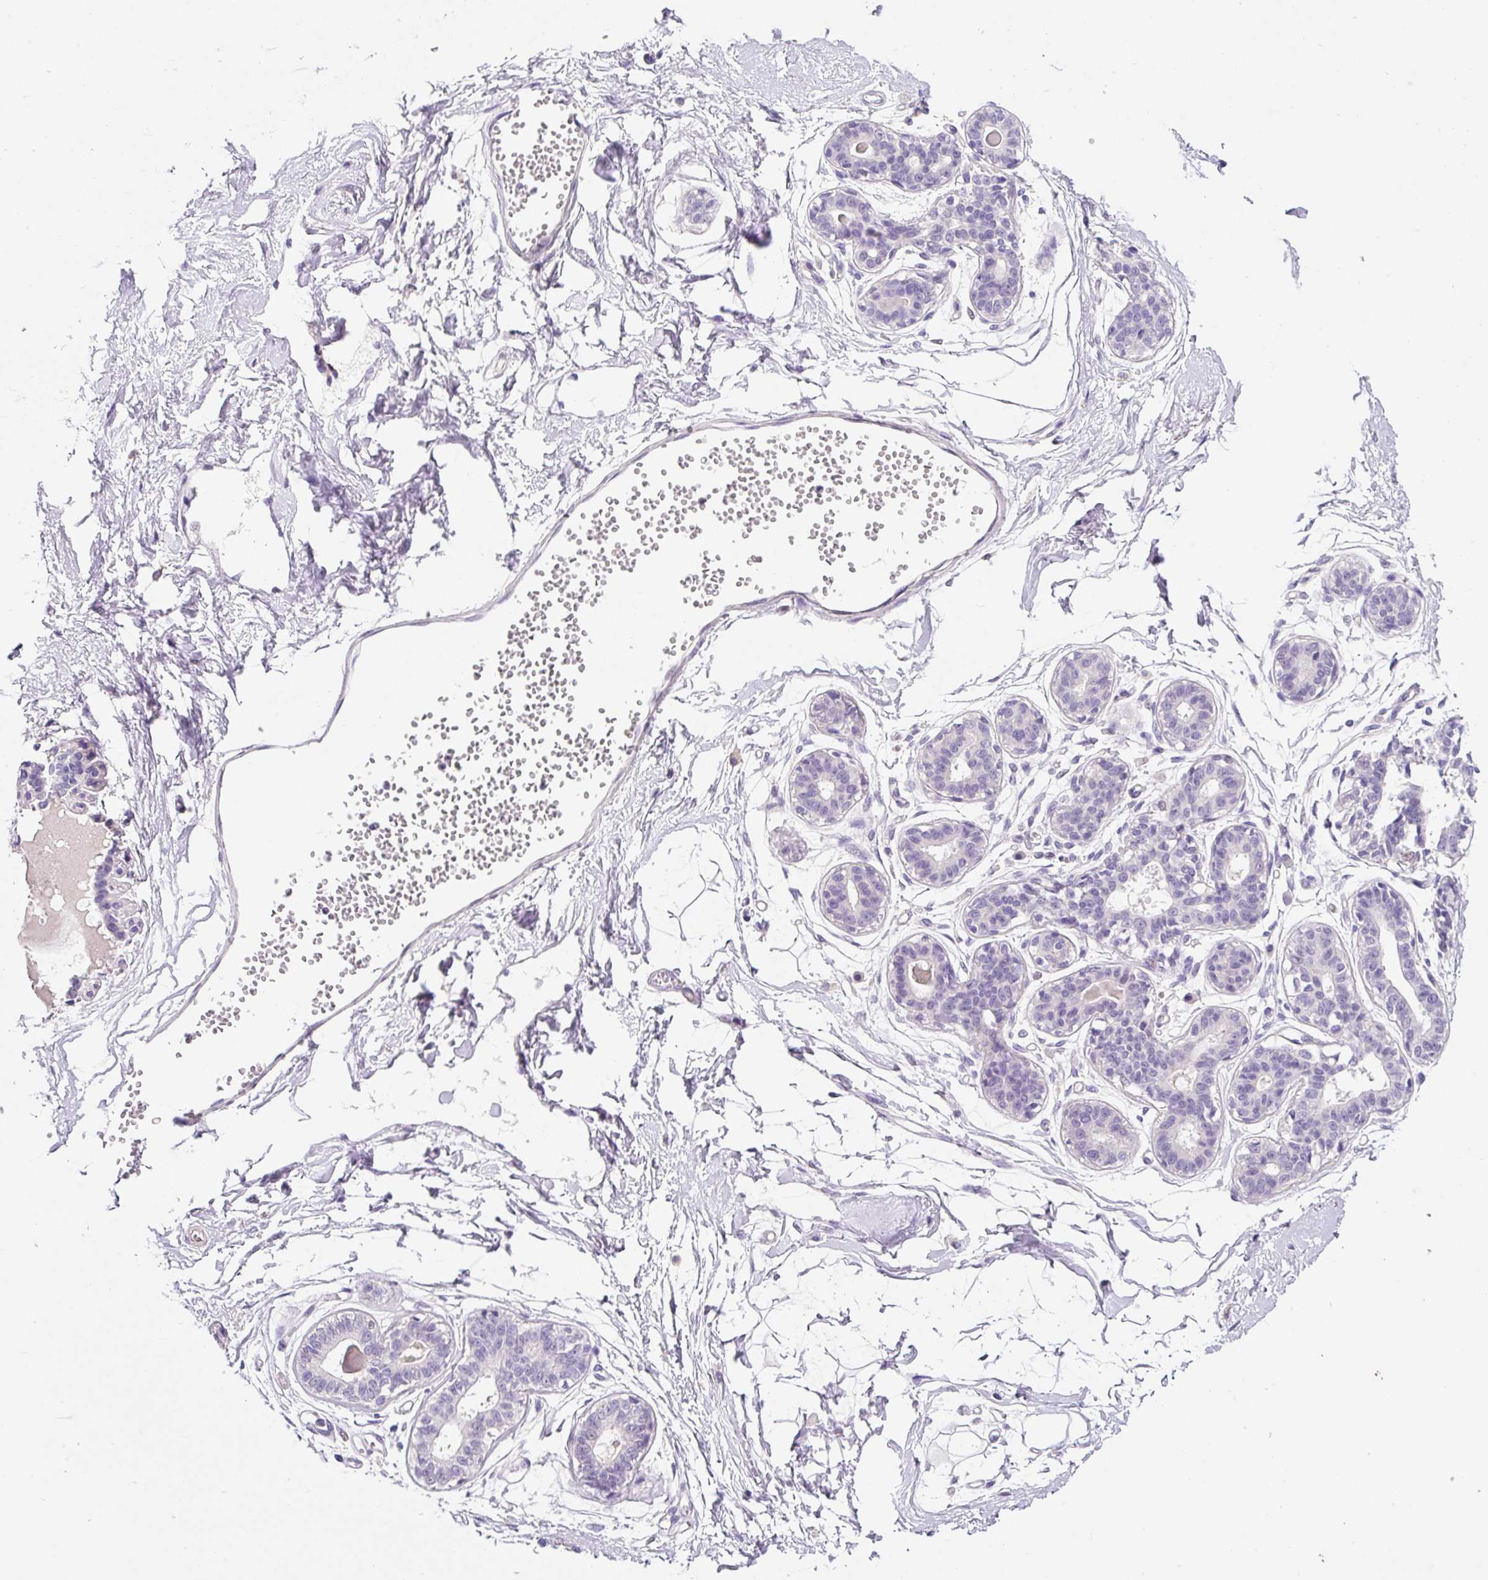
{"staining": {"intensity": "negative", "quantity": "none", "location": "none"}, "tissue": "breast", "cell_type": "Adipocytes", "image_type": "normal", "snomed": [{"axis": "morphology", "description": "Normal tissue, NOS"}, {"axis": "topography", "description": "Breast"}], "caption": "High magnification brightfield microscopy of normal breast stained with DAB (brown) and counterstained with hematoxylin (blue): adipocytes show no significant positivity. (DAB (3,3'-diaminobenzidine) immunohistochemistry visualized using brightfield microscopy, high magnification).", "gene": "SYP", "patient": {"sex": "female", "age": 45}}